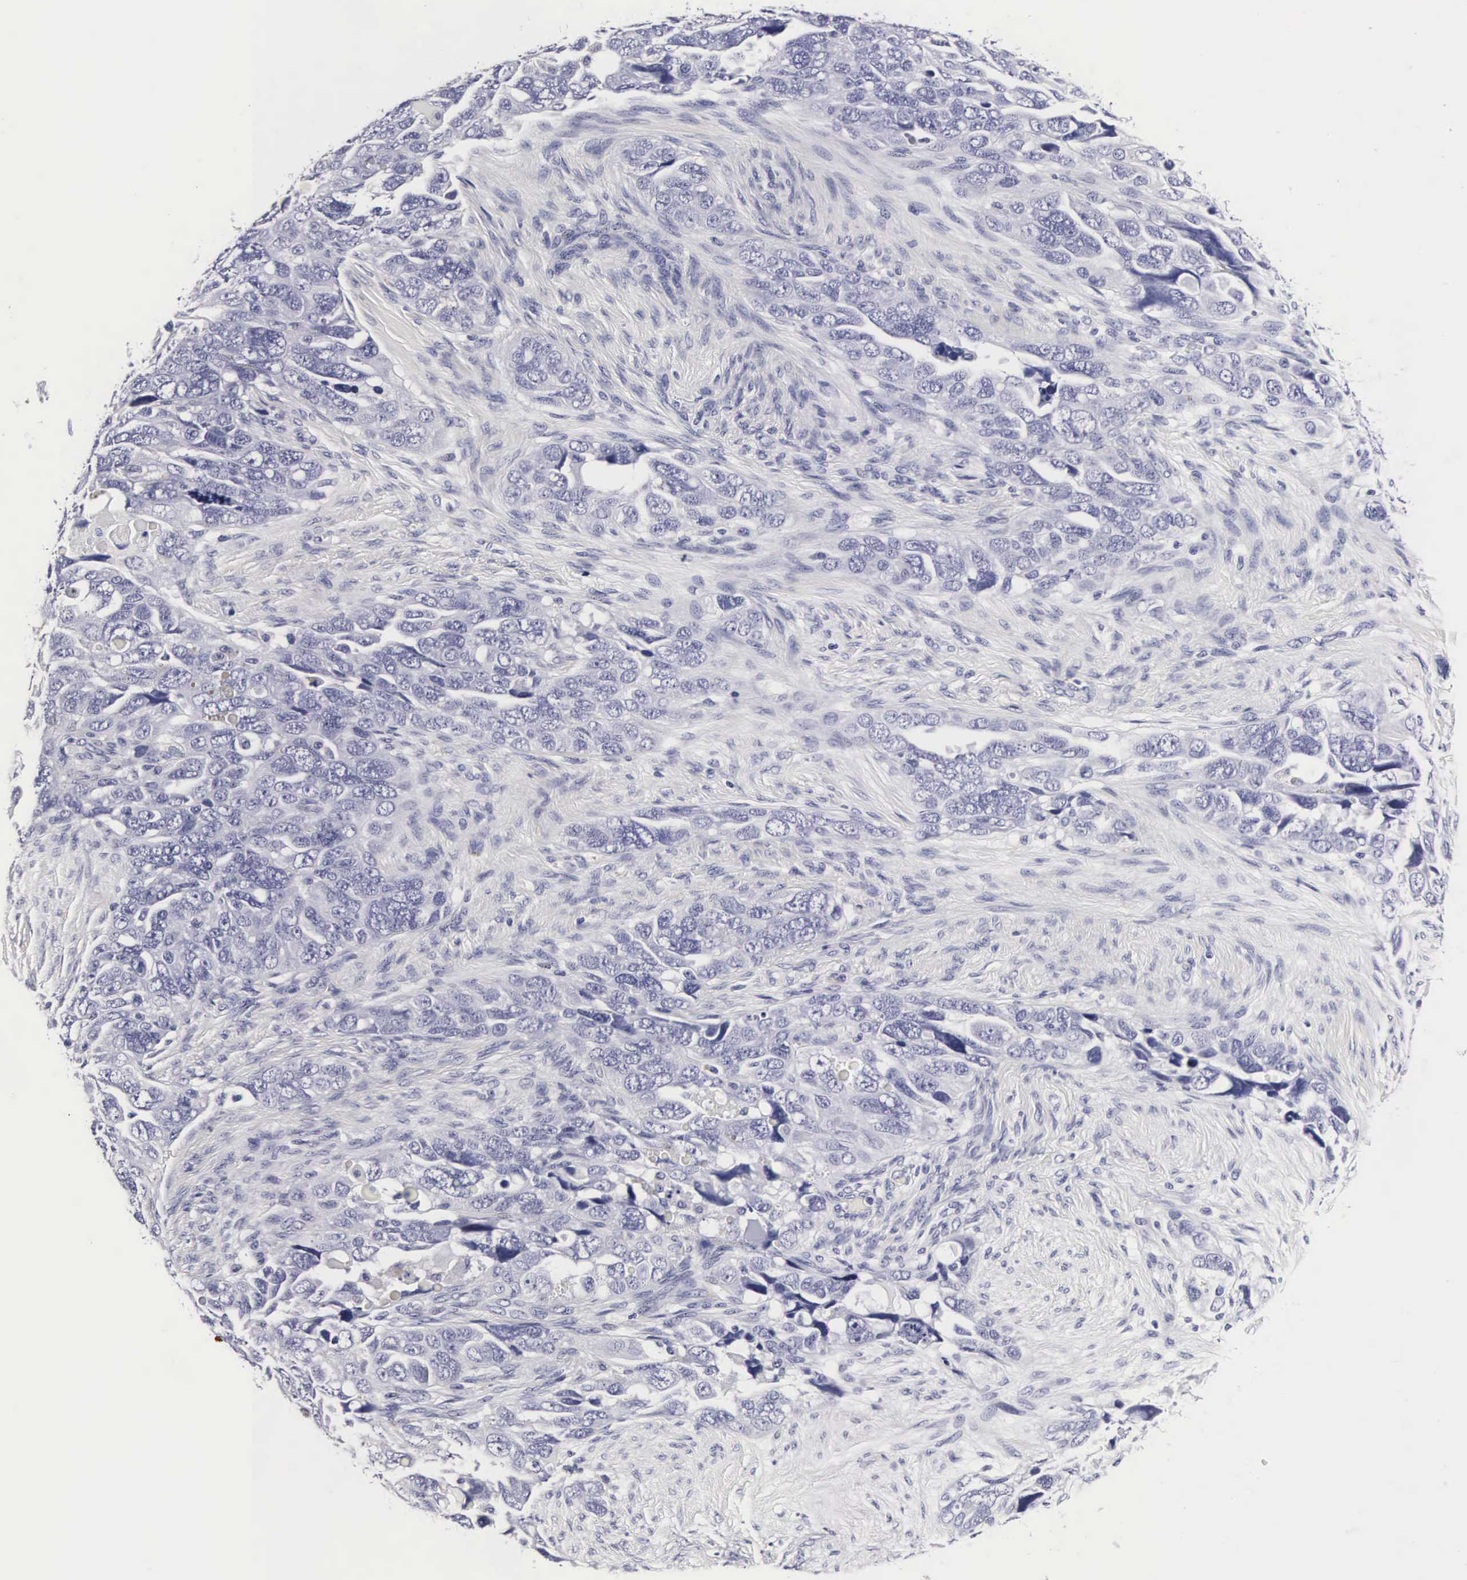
{"staining": {"intensity": "negative", "quantity": "none", "location": "none"}, "tissue": "ovarian cancer", "cell_type": "Tumor cells", "image_type": "cancer", "snomed": [{"axis": "morphology", "description": "Cystadenocarcinoma, serous, NOS"}, {"axis": "topography", "description": "Ovary"}], "caption": "There is no significant staining in tumor cells of ovarian cancer. The staining was performed using DAB to visualize the protein expression in brown, while the nuclei were stained in blue with hematoxylin (Magnification: 20x).", "gene": "RNASE6", "patient": {"sex": "female", "age": 63}}